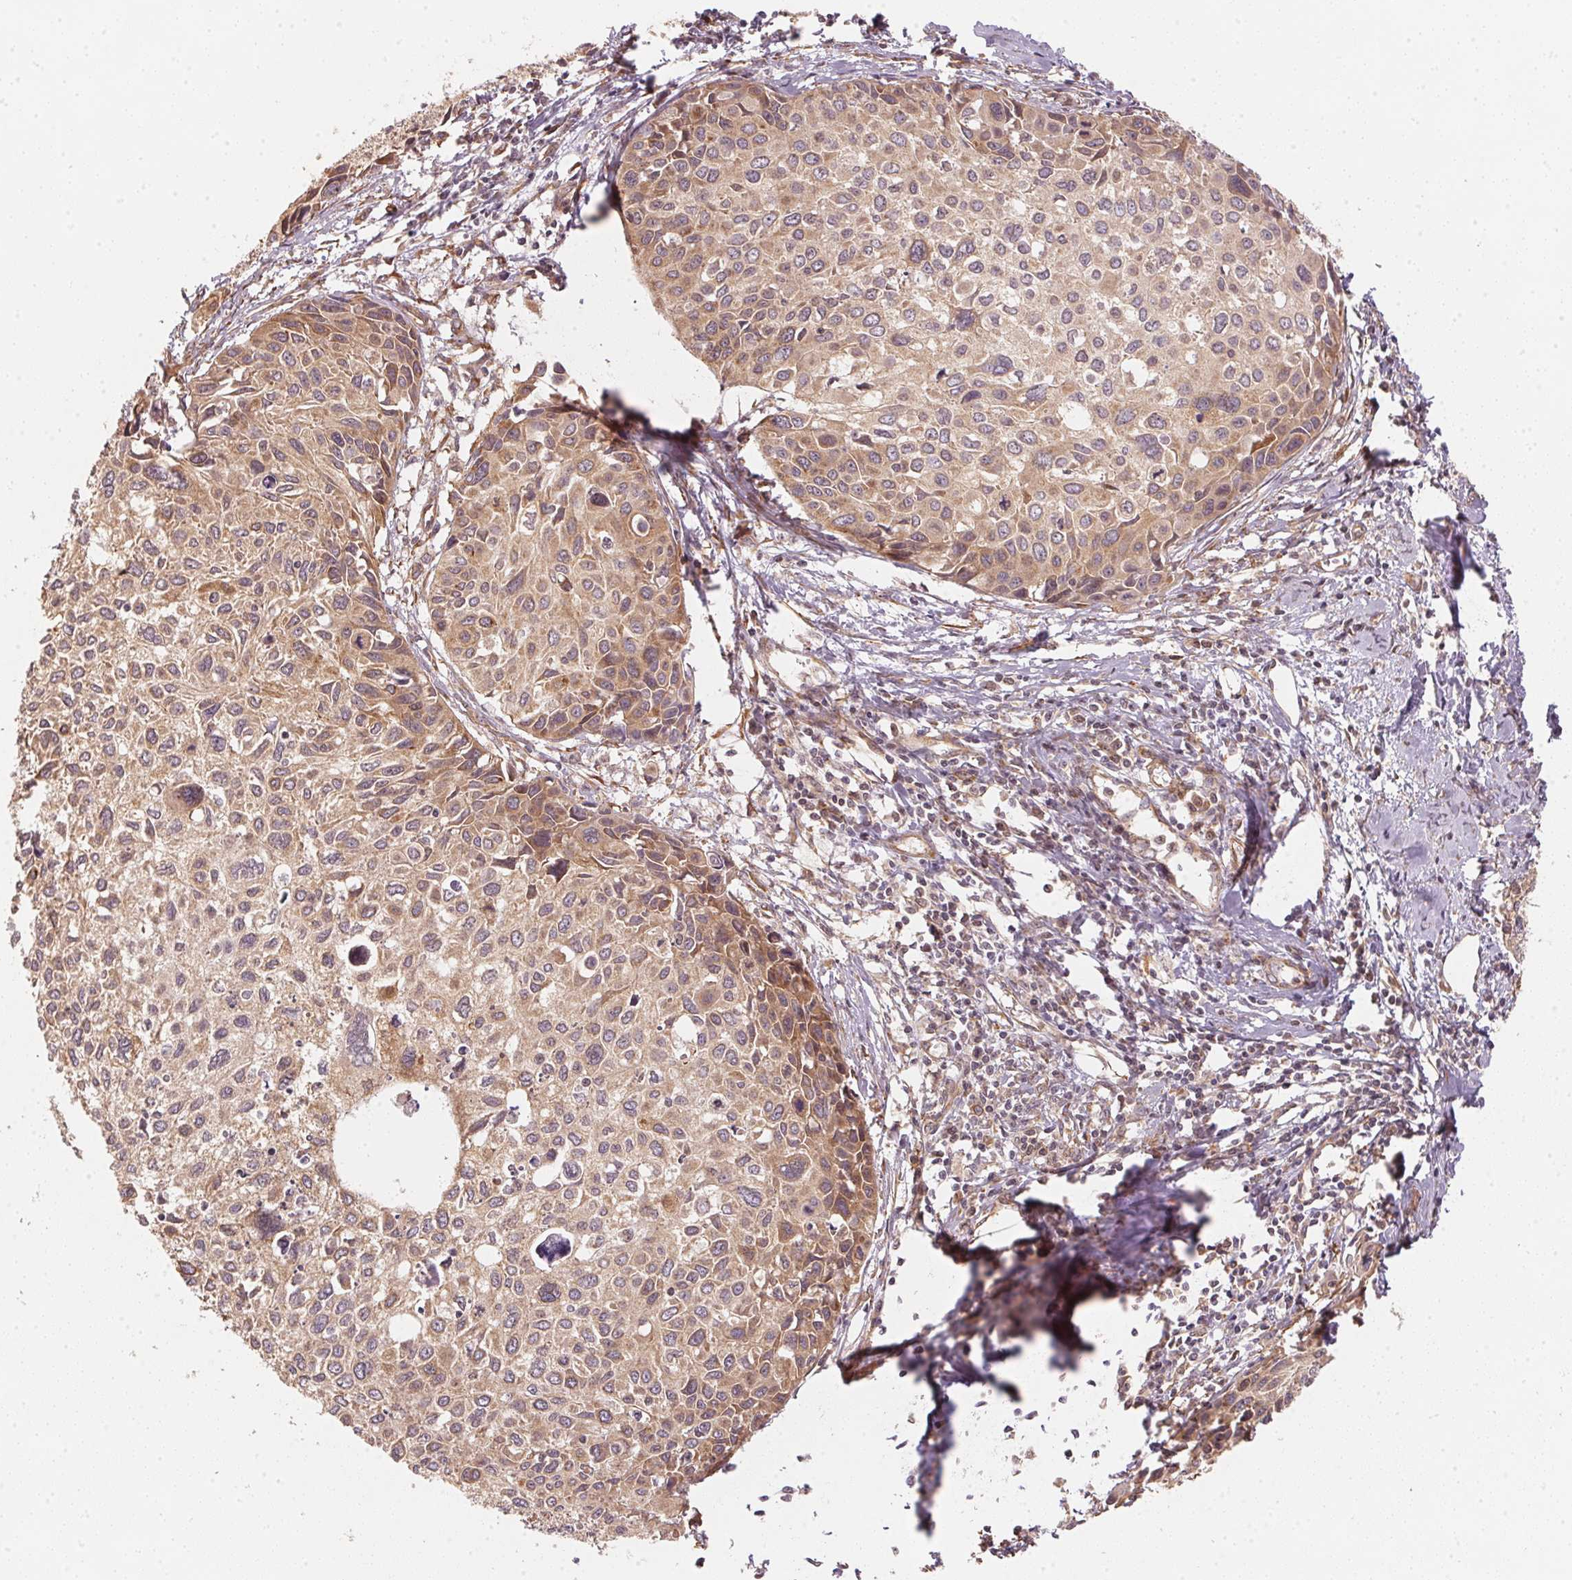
{"staining": {"intensity": "weak", "quantity": "25%-75%", "location": "cytoplasmic/membranous"}, "tissue": "cervical cancer", "cell_type": "Tumor cells", "image_type": "cancer", "snomed": [{"axis": "morphology", "description": "Squamous cell carcinoma, NOS"}, {"axis": "topography", "description": "Cervix"}], "caption": "Squamous cell carcinoma (cervical) stained for a protein (brown) displays weak cytoplasmic/membranous positive staining in about 25%-75% of tumor cells.", "gene": "STRN4", "patient": {"sex": "female", "age": 50}}